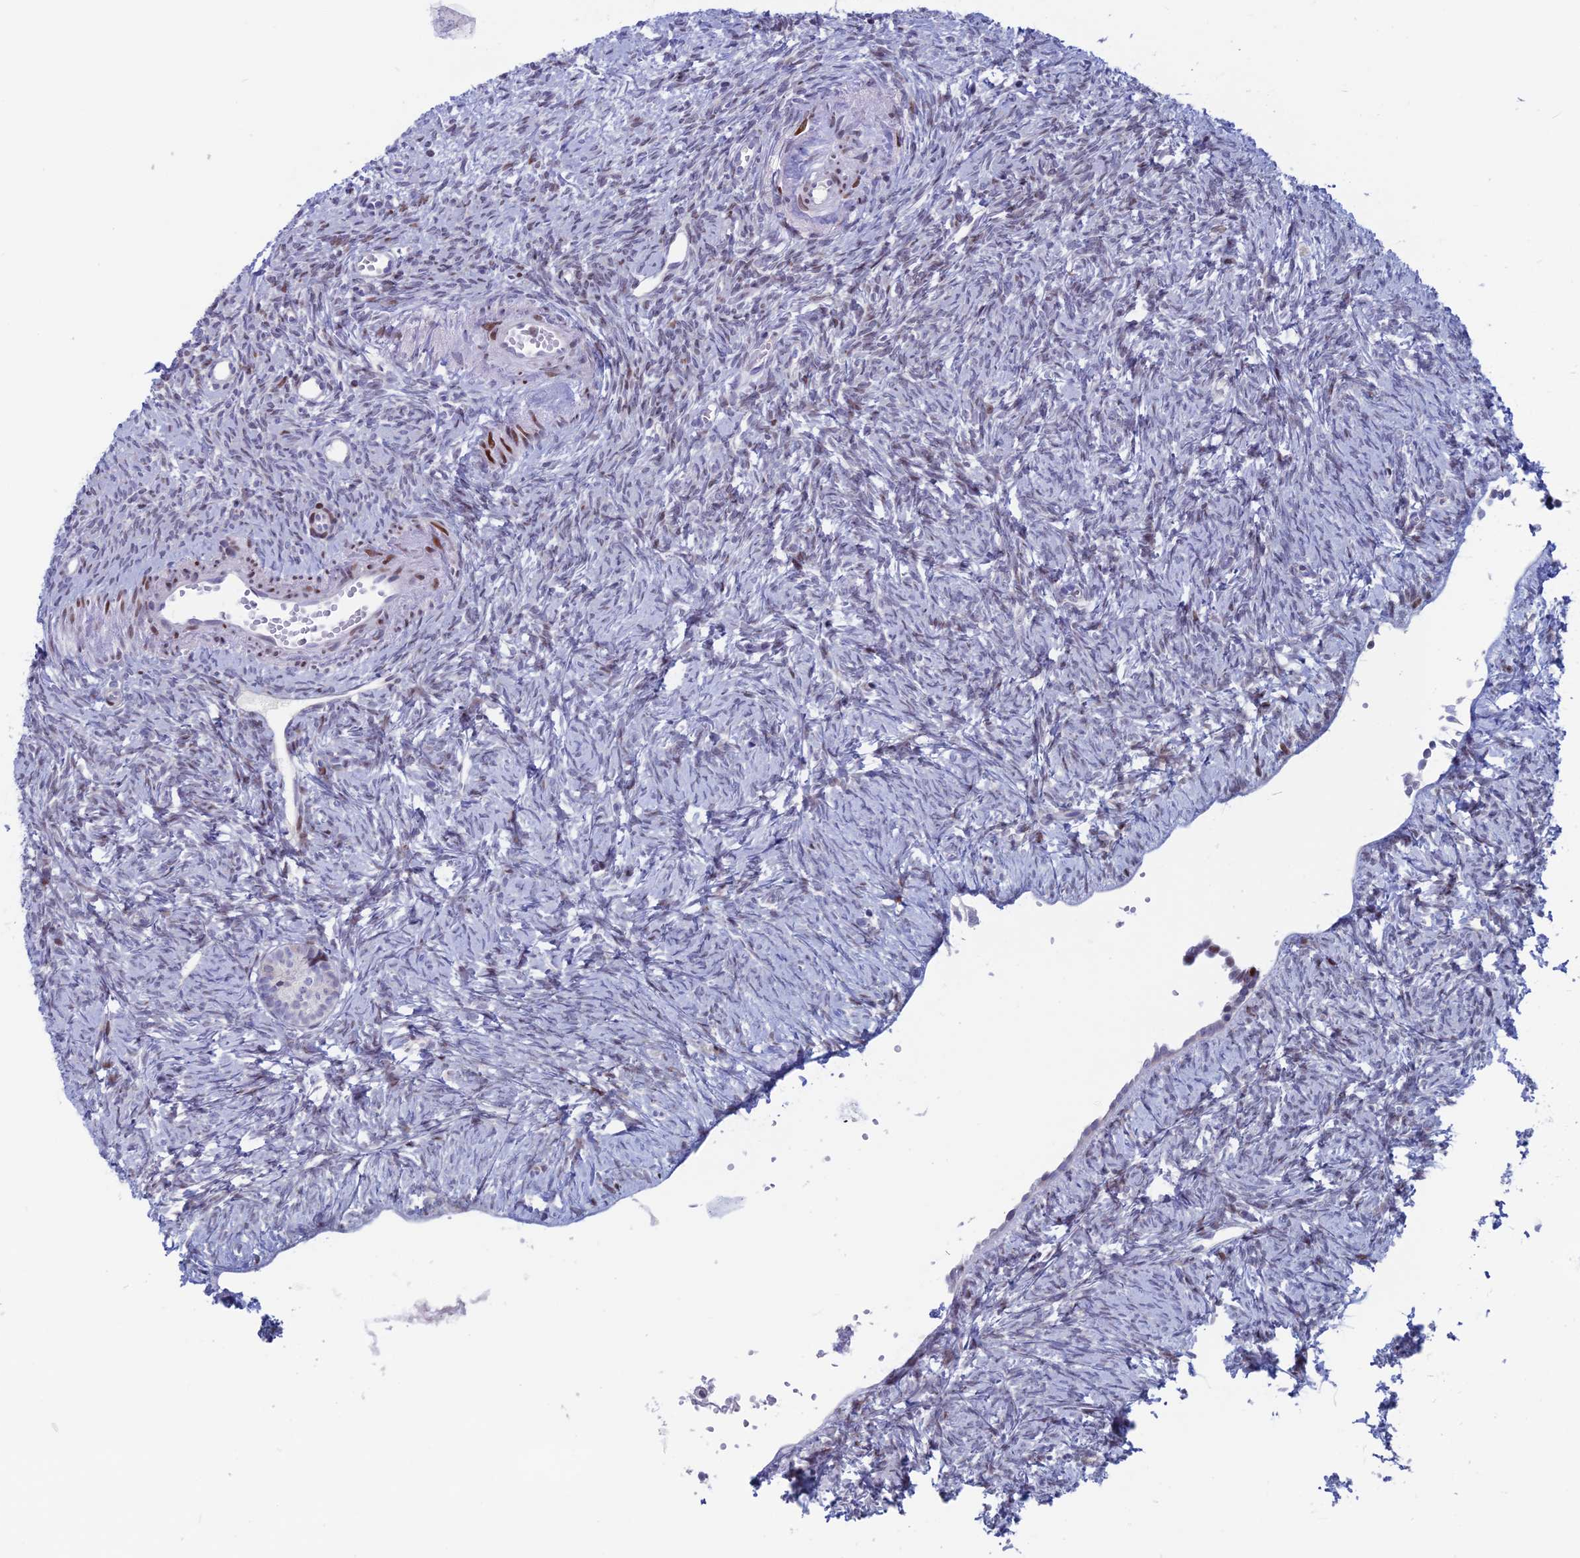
{"staining": {"intensity": "weak", "quantity": "25%-75%", "location": "nuclear"}, "tissue": "ovary", "cell_type": "Ovarian stroma cells", "image_type": "normal", "snomed": [{"axis": "morphology", "description": "Normal tissue, NOS"}, {"axis": "topography", "description": "Ovary"}], "caption": "Ovary stained with DAB (3,3'-diaminobenzidine) immunohistochemistry displays low levels of weak nuclear expression in approximately 25%-75% of ovarian stroma cells. (IHC, brightfield microscopy, high magnification).", "gene": "CERS6", "patient": {"sex": "female", "age": 51}}